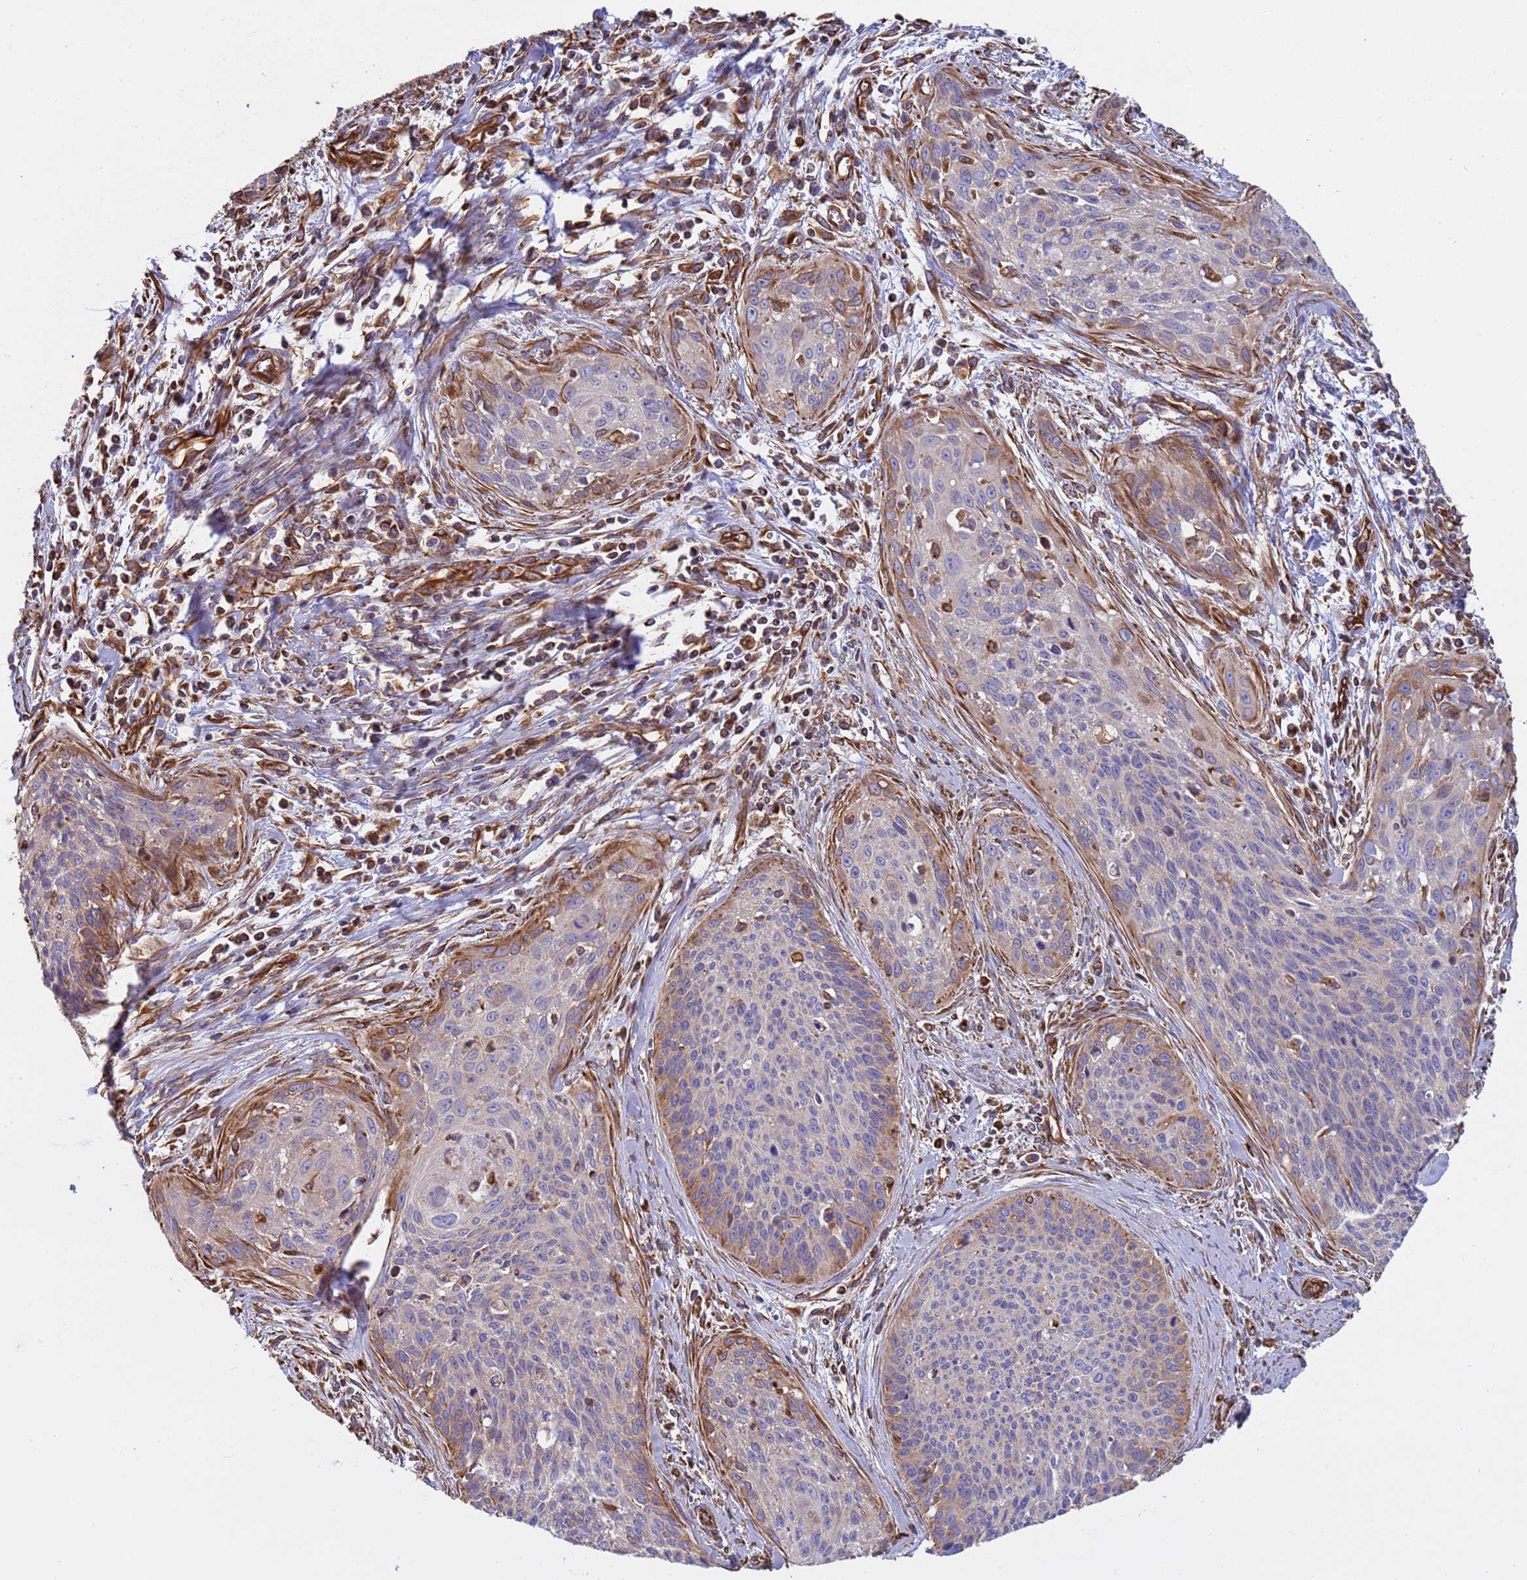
{"staining": {"intensity": "weak", "quantity": "<25%", "location": "cytoplasmic/membranous"}, "tissue": "cervical cancer", "cell_type": "Tumor cells", "image_type": "cancer", "snomed": [{"axis": "morphology", "description": "Squamous cell carcinoma, NOS"}, {"axis": "topography", "description": "Cervix"}], "caption": "Immunohistochemistry (IHC) histopathology image of neoplastic tissue: human cervical cancer (squamous cell carcinoma) stained with DAB displays no significant protein positivity in tumor cells.", "gene": "NUDT12", "patient": {"sex": "female", "age": 55}}